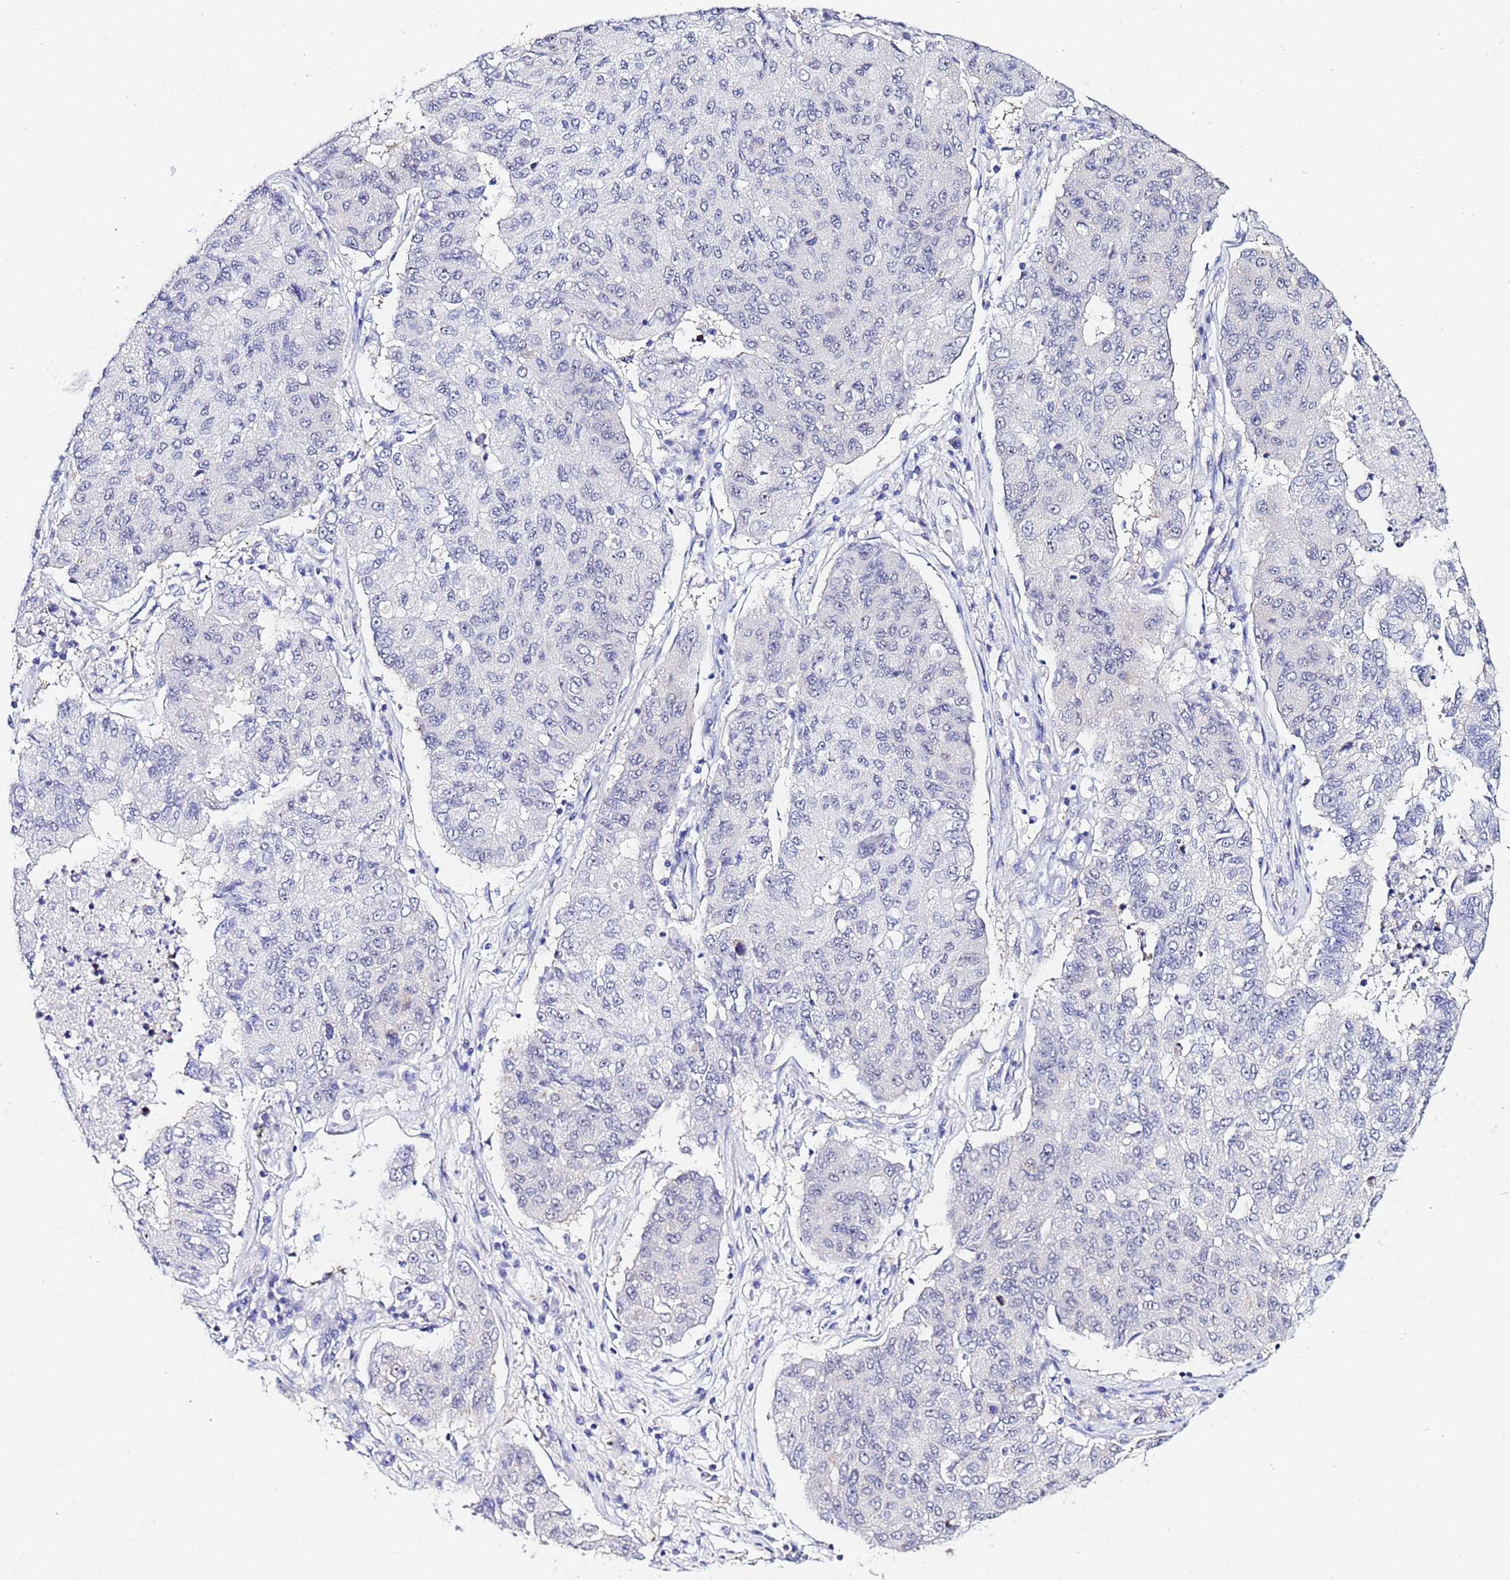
{"staining": {"intensity": "negative", "quantity": "none", "location": "none"}, "tissue": "lung cancer", "cell_type": "Tumor cells", "image_type": "cancer", "snomed": [{"axis": "morphology", "description": "Squamous cell carcinoma, NOS"}, {"axis": "topography", "description": "Lung"}], "caption": "This is an IHC photomicrograph of lung cancer (squamous cell carcinoma). There is no expression in tumor cells.", "gene": "ACTL6B", "patient": {"sex": "male", "age": 74}}